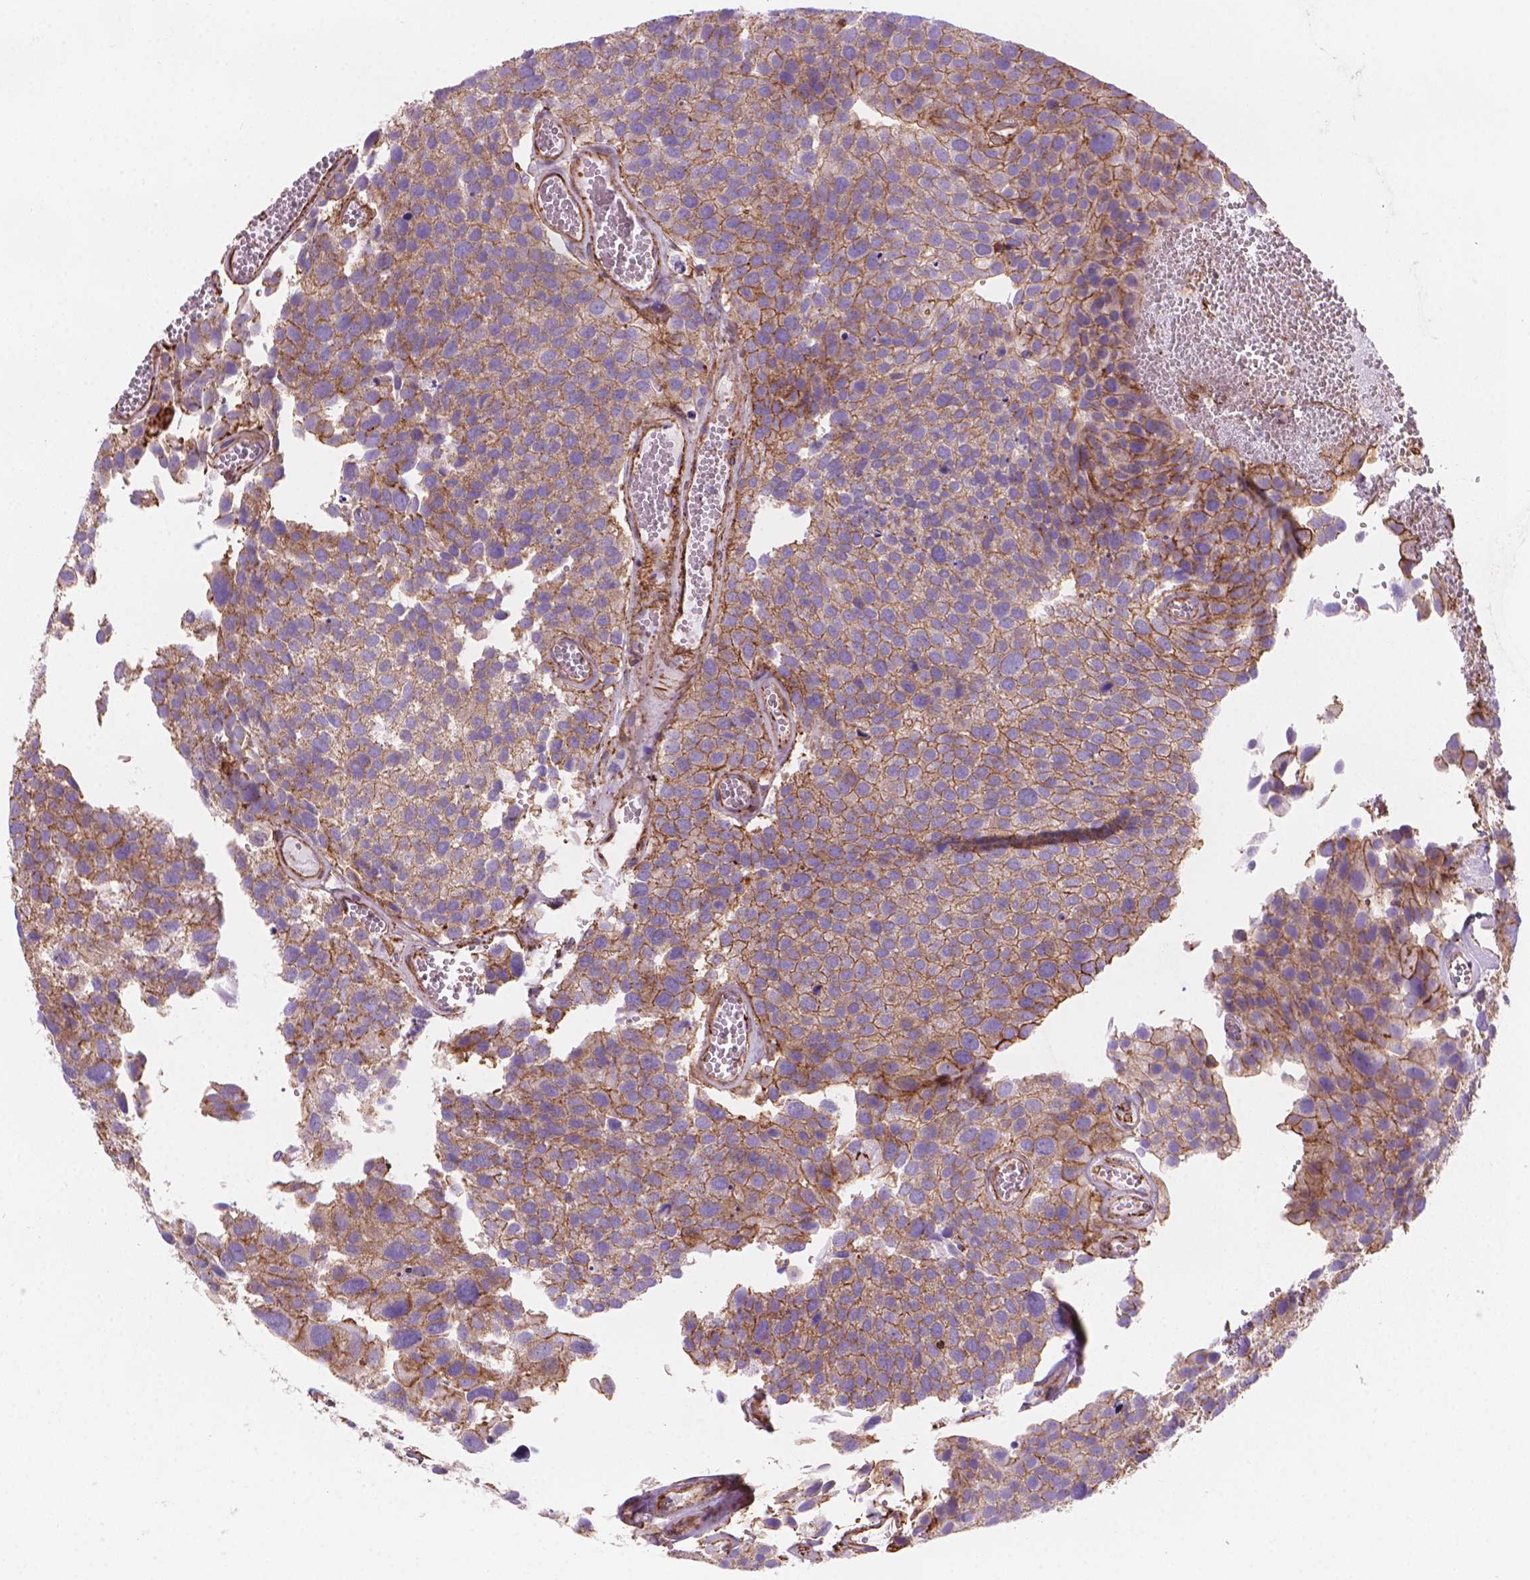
{"staining": {"intensity": "moderate", "quantity": "25%-75%", "location": "cytoplasmic/membranous"}, "tissue": "urothelial cancer", "cell_type": "Tumor cells", "image_type": "cancer", "snomed": [{"axis": "morphology", "description": "Urothelial carcinoma, Low grade"}, {"axis": "topography", "description": "Urinary bladder"}], "caption": "Immunohistochemistry image of urothelial cancer stained for a protein (brown), which exhibits medium levels of moderate cytoplasmic/membranous positivity in approximately 25%-75% of tumor cells.", "gene": "PATJ", "patient": {"sex": "female", "age": 69}}